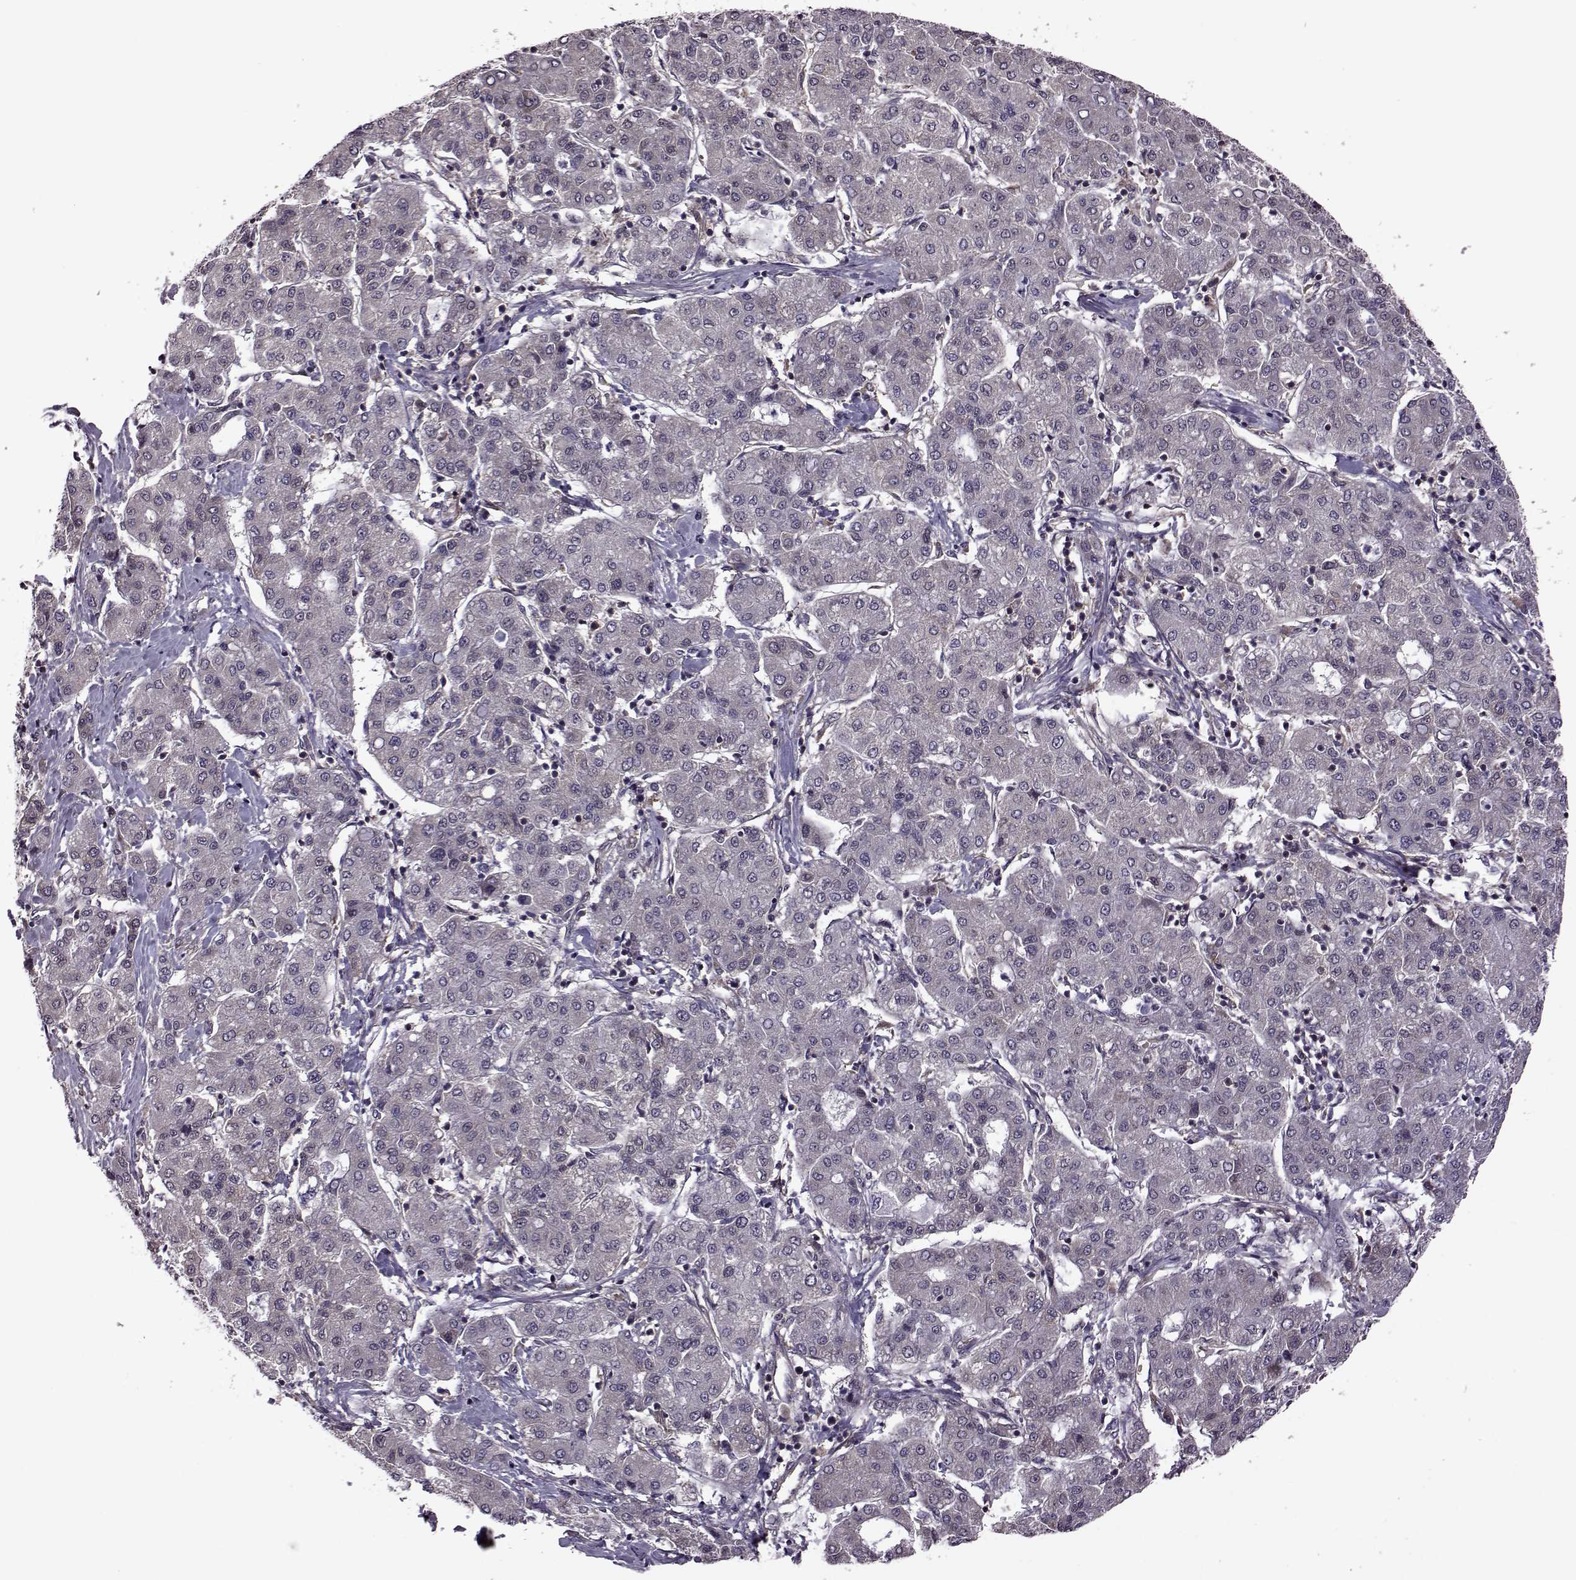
{"staining": {"intensity": "weak", "quantity": "25%-75%", "location": "cytoplasmic/membranous"}, "tissue": "liver cancer", "cell_type": "Tumor cells", "image_type": "cancer", "snomed": [{"axis": "morphology", "description": "Carcinoma, Hepatocellular, NOS"}, {"axis": "topography", "description": "Liver"}], "caption": "This photomicrograph reveals immunohistochemistry staining of liver cancer (hepatocellular carcinoma), with low weak cytoplasmic/membranous expression in about 25%-75% of tumor cells.", "gene": "URI1", "patient": {"sex": "male", "age": 65}}